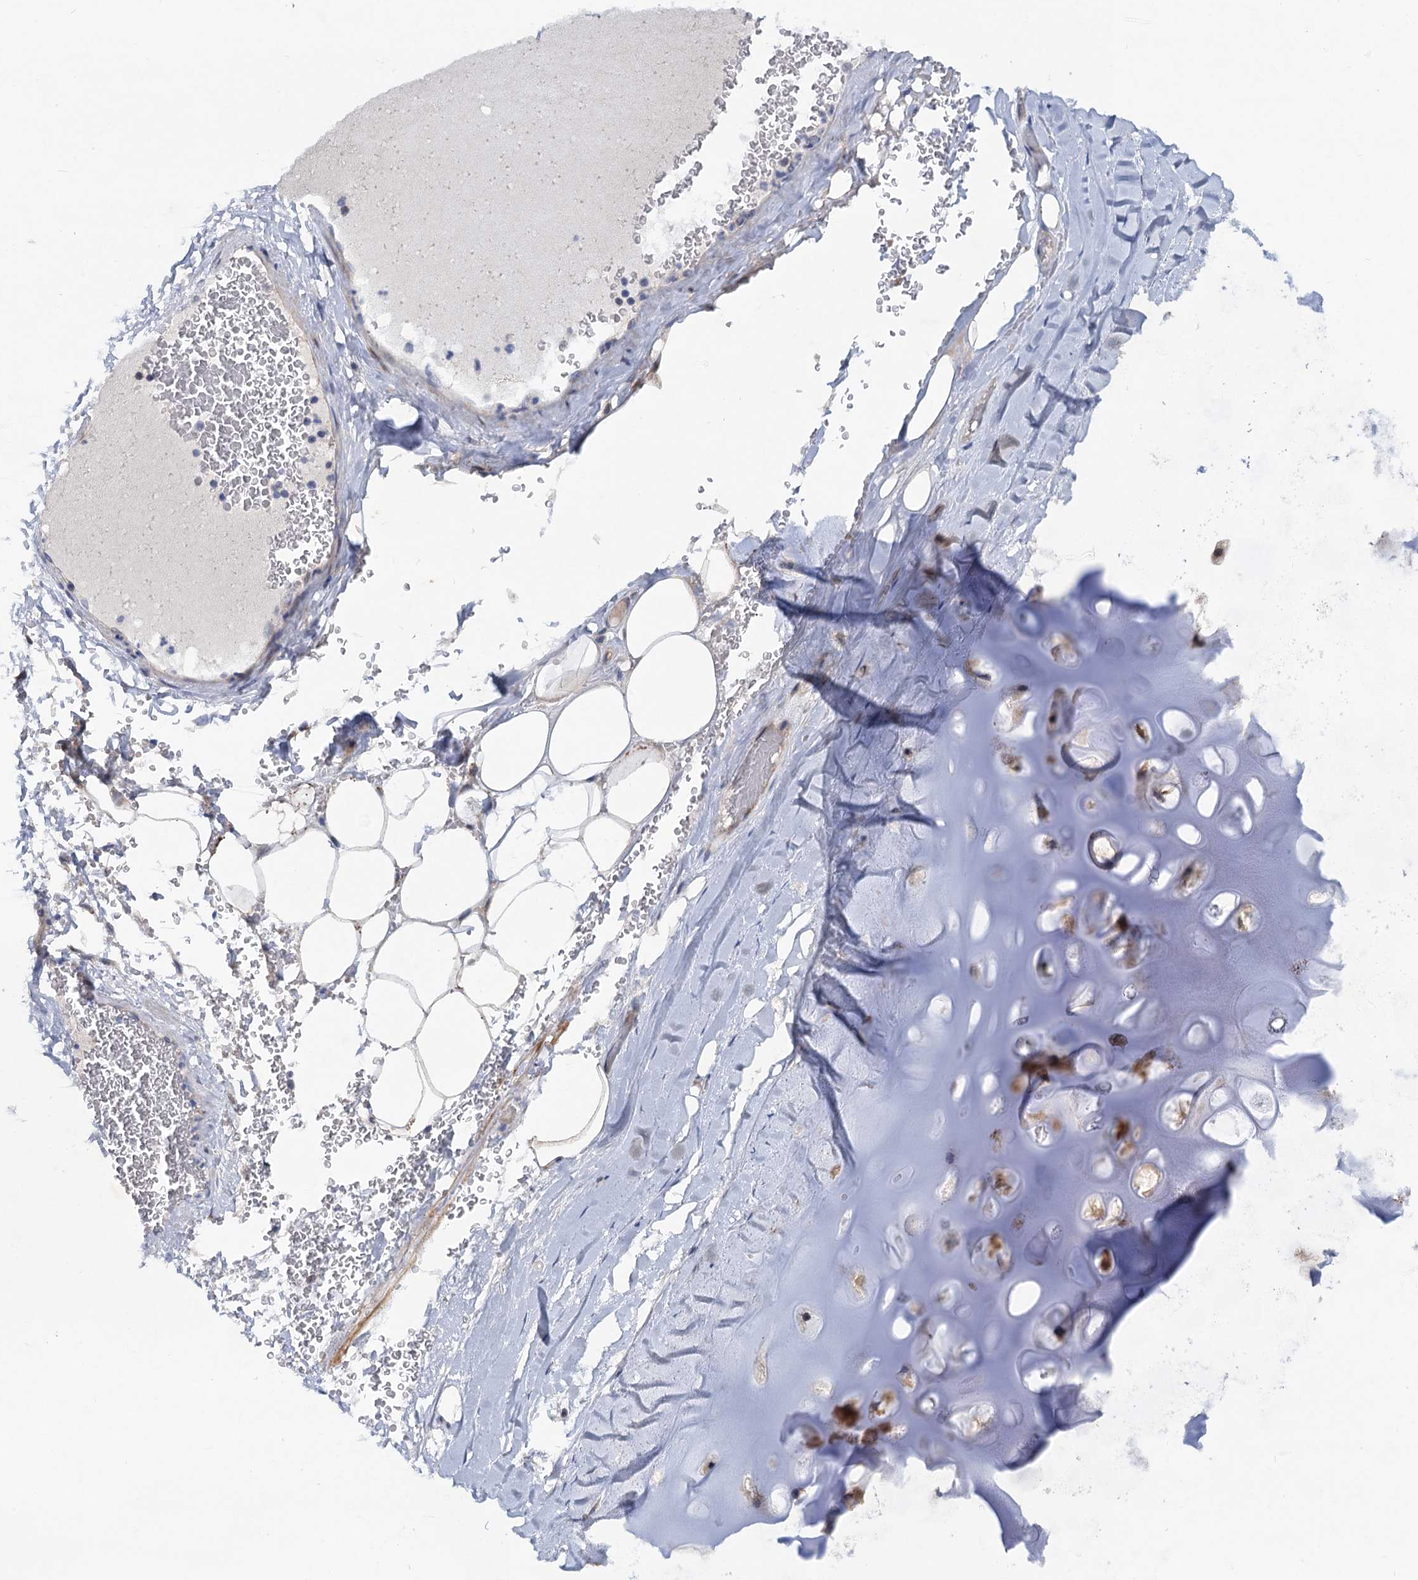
{"staining": {"intensity": "negative", "quantity": "none", "location": "none"}, "tissue": "adipose tissue", "cell_type": "Adipocytes", "image_type": "normal", "snomed": [{"axis": "morphology", "description": "Normal tissue, NOS"}, {"axis": "topography", "description": "Bronchus"}], "caption": "DAB (3,3'-diaminobenzidine) immunohistochemical staining of unremarkable human adipose tissue reveals no significant expression in adipocytes.", "gene": "QPCTL", "patient": {"sex": "male", "age": 66}}